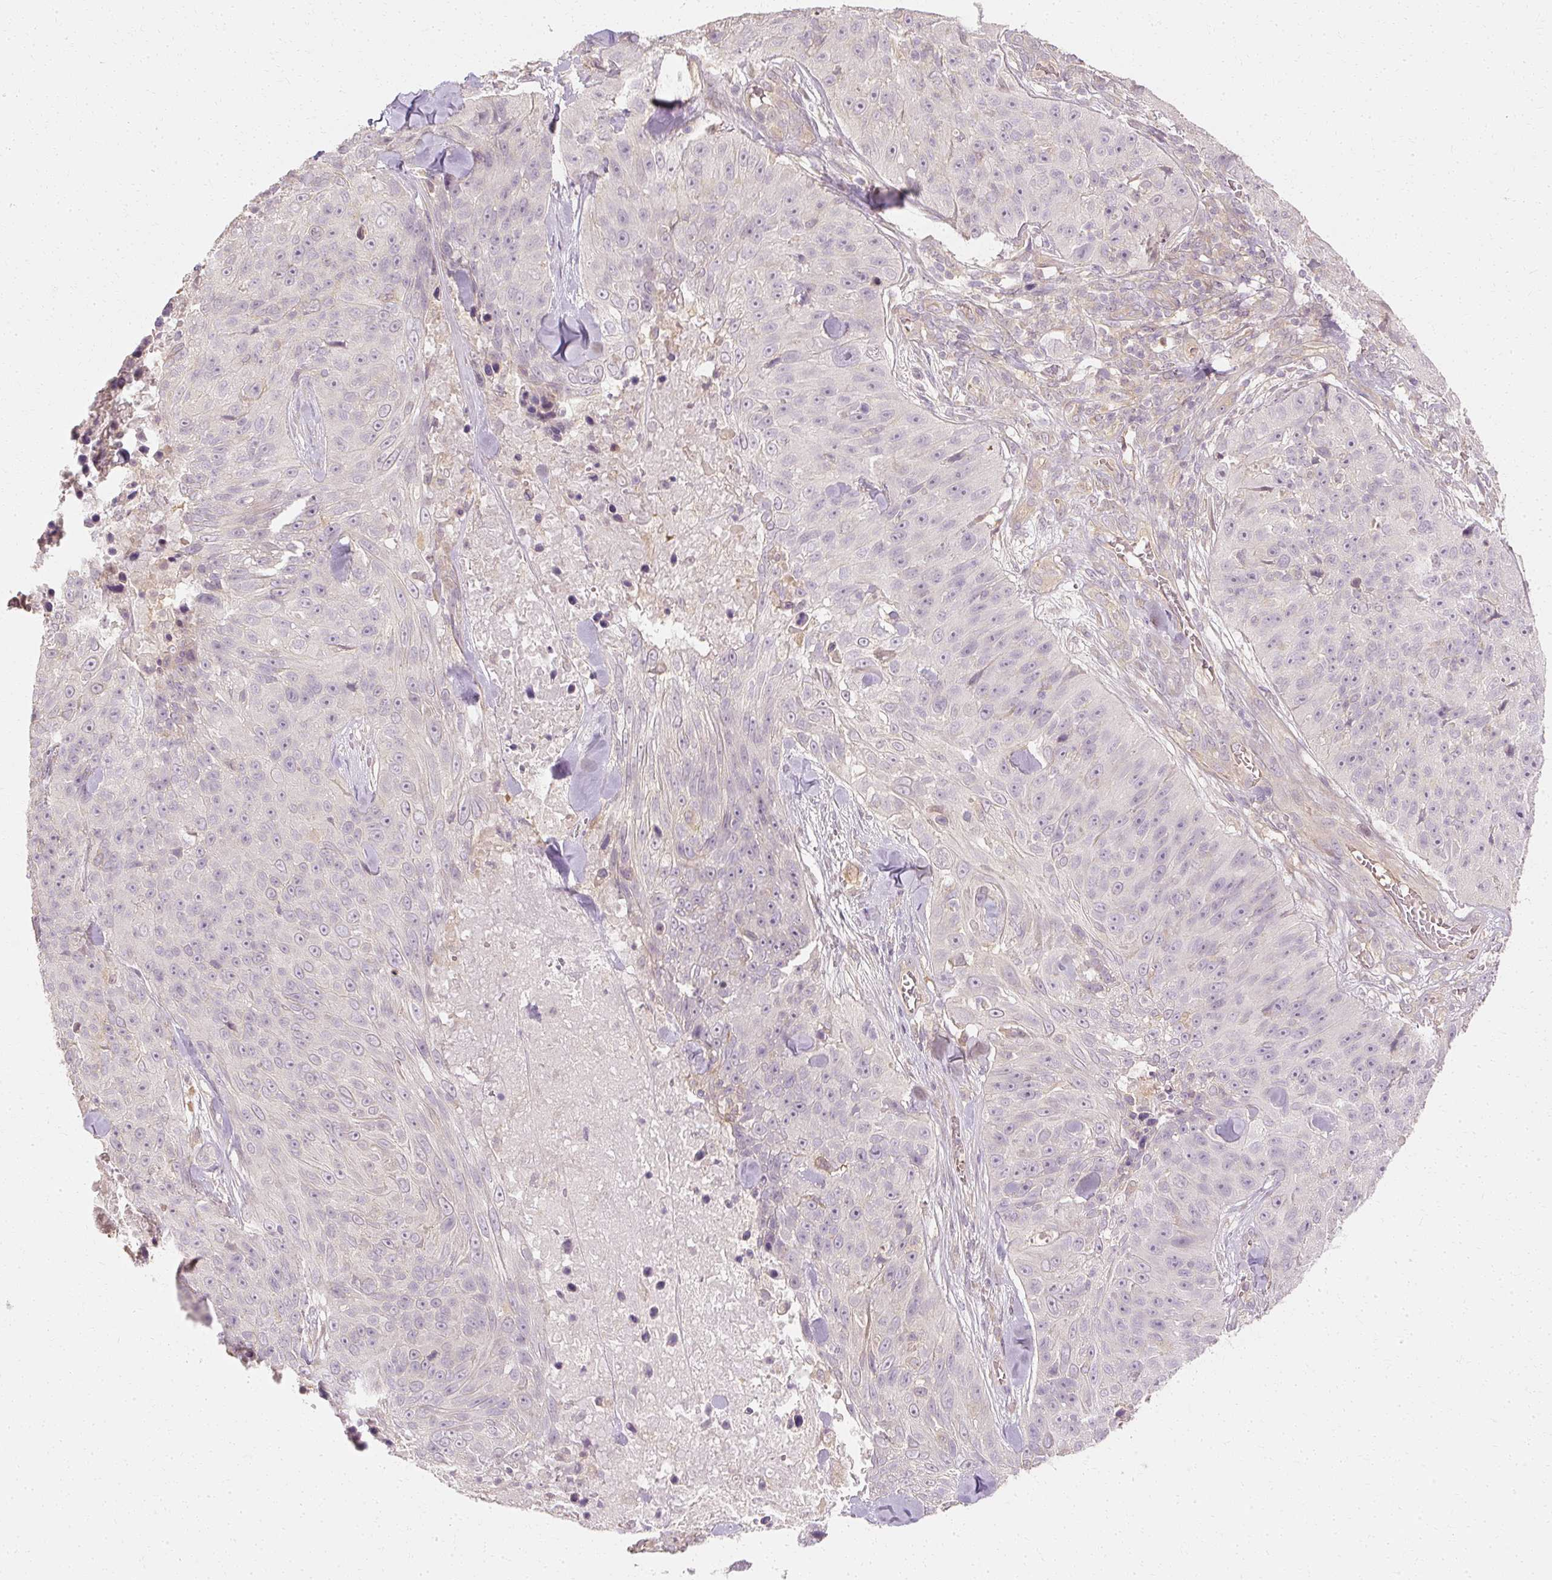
{"staining": {"intensity": "negative", "quantity": "none", "location": "none"}, "tissue": "skin cancer", "cell_type": "Tumor cells", "image_type": "cancer", "snomed": [{"axis": "morphology", "description": "Squamous cell carcinoma, NOS"}, {"axis": "topography", "description": "Skin"}], "caption": "Immunohistochemistry of human squamous cell carcinoma (skin) exhibits no staining in tumor cells.", "gene": "GNAQ", "patient": {"sex": "female", "age": 87}}